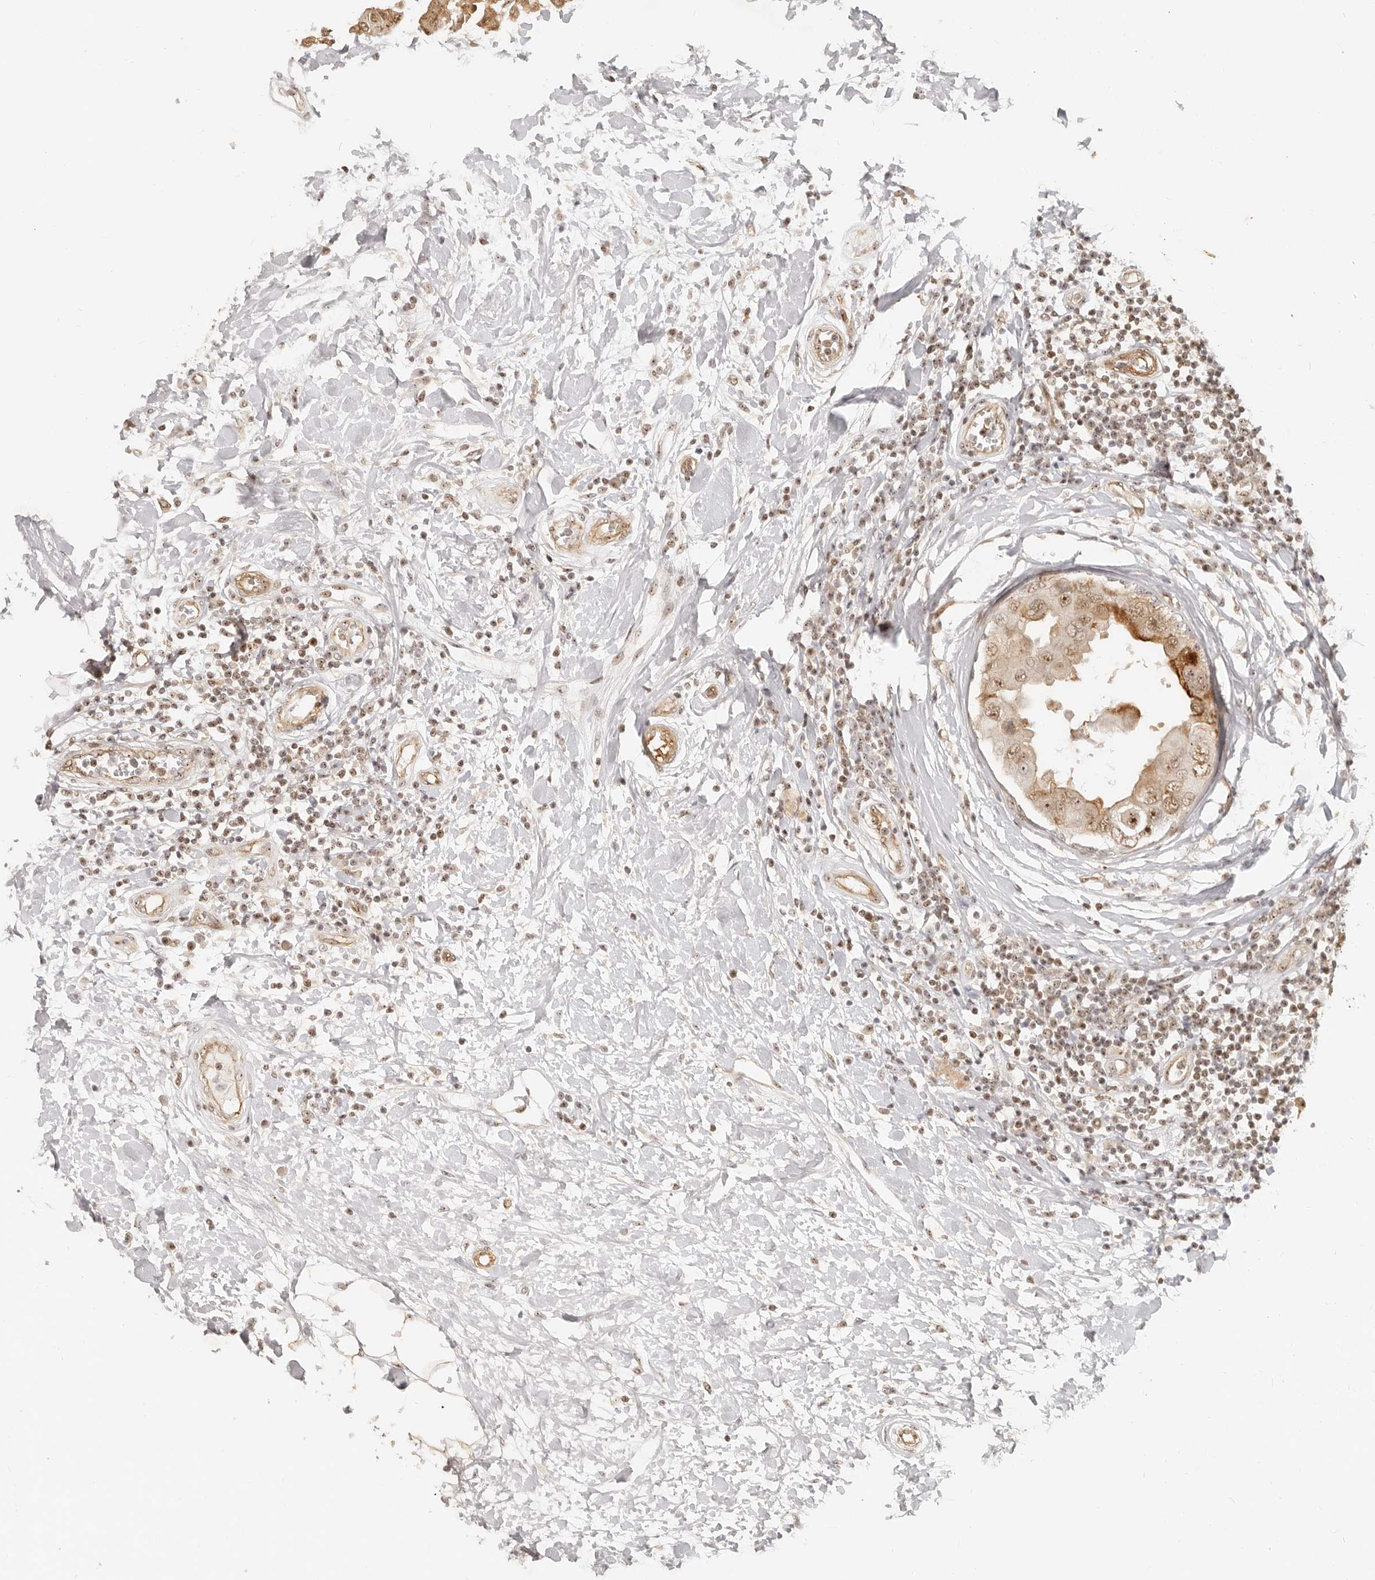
{"staining": {"intensity": "moderate", "quantity": ">75%", "location": "nuclear"}, "tissue": "breast cancer", "cell_type": "Tumor cells", "image_type": "cancer", "snomed": [{"axis": "morphology", "description": "Duct carcinoma"}, {"axis": "topography", "description": "Breast"}], "caption": "The photomicrograph exhibits a brown stain indicating the presence of a protein in the nuclear of tumor cells in breast cancer (infiltrating ductal carcinoma).", "gene": "BAP1", "patient": {"sex": "female", "age": 27}}